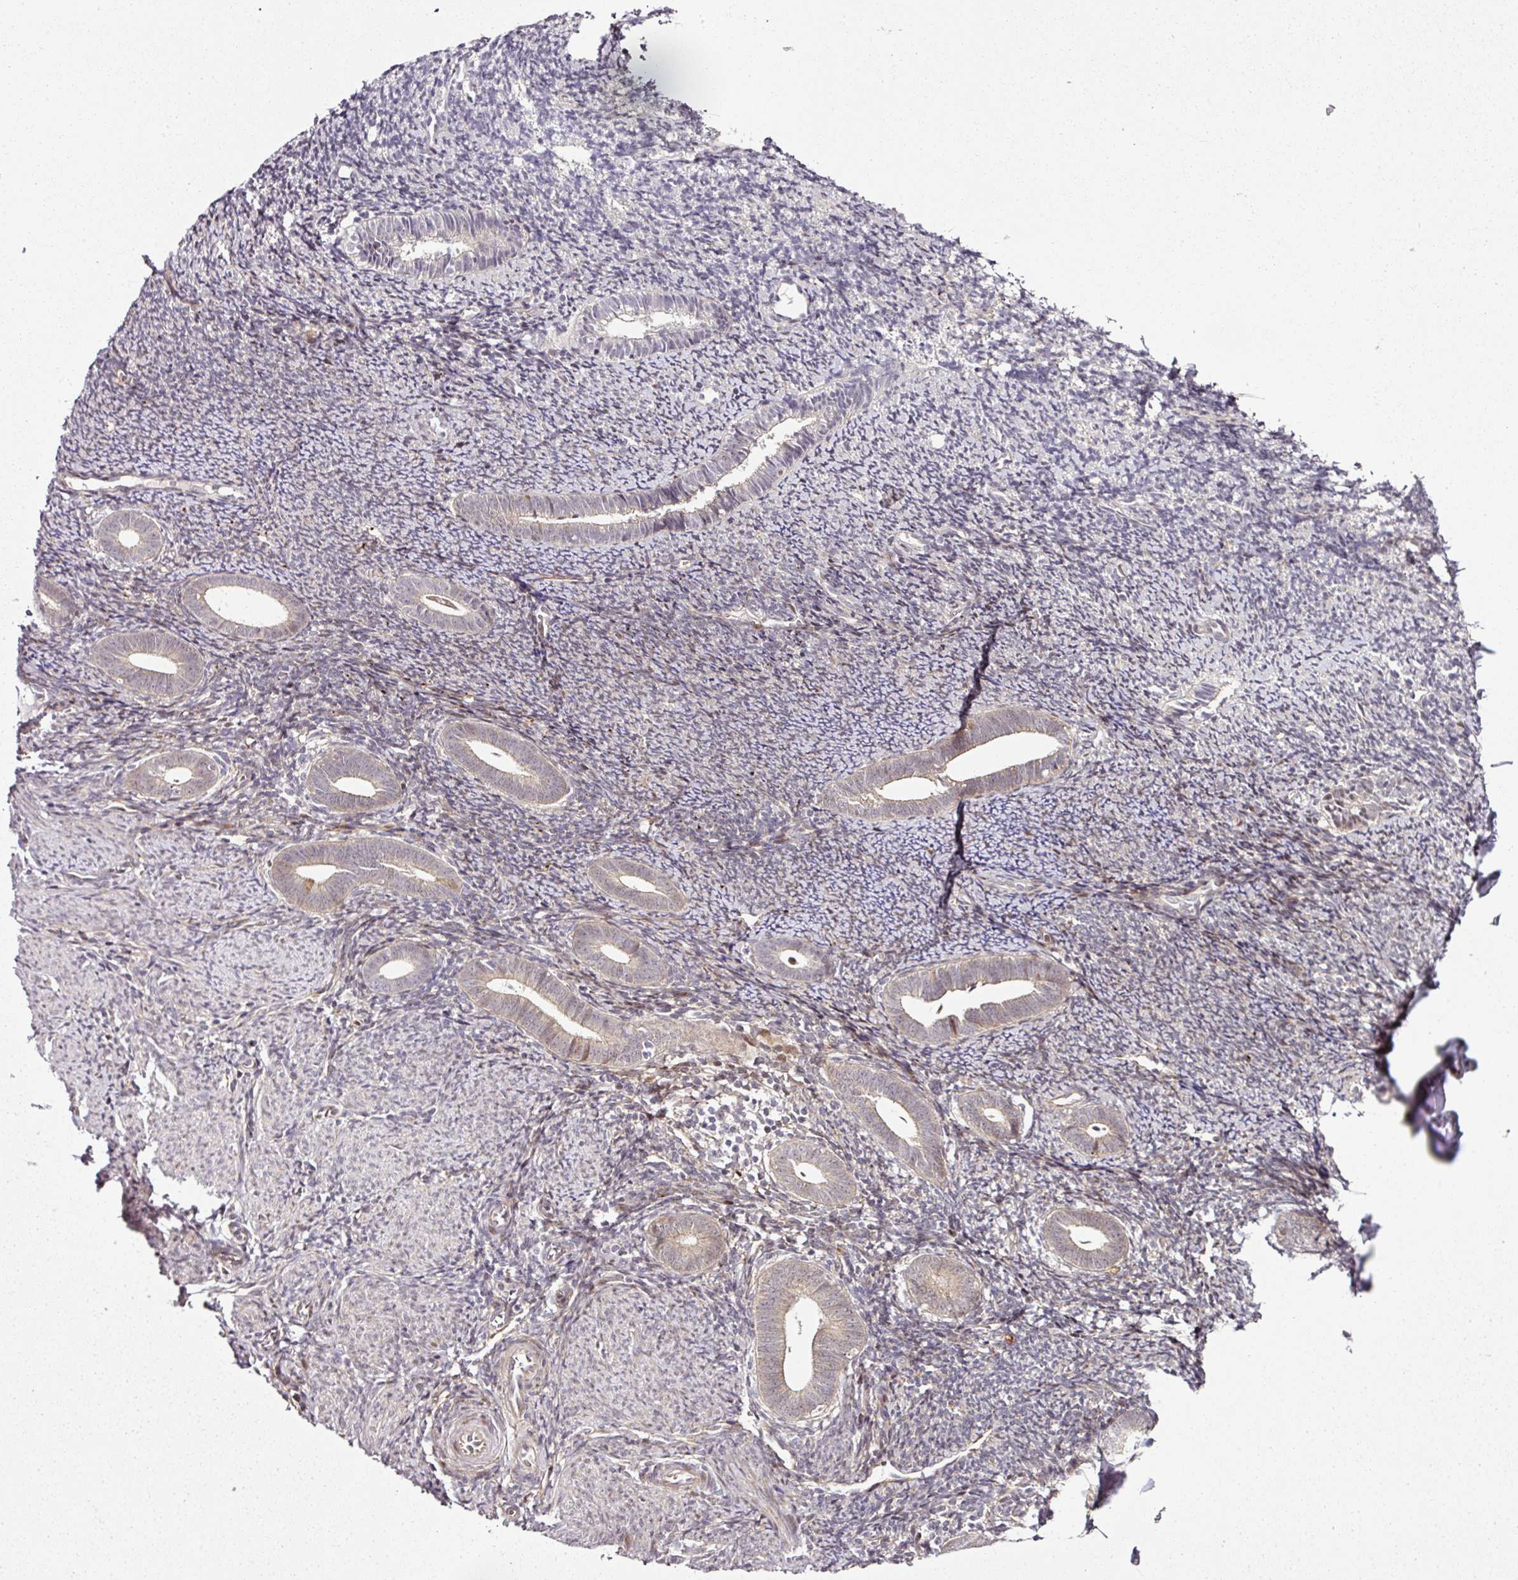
{"staining": {"intensity": "moderate", "quantity": "<25%", "location": "nuclear"}, "tissue": "endometrium", "cell_type": "Cells in endometrial stroma", "image_type": "normal", "snomed": [{"axis": "morphology", "description": "Normal tissue, NOS"}, {"axis": "topography", "description": "Endometrium"}], "caption": "Immunohistochemical staining of normal human endometrium exhibits <25% levels of moderate nuclear protein positivity in approximately <25% of cells in endometrial stroma. Using DAB (3,3'-diaminobenzidine) (brown) and hematoxylin (blue) stains, captured at high magnification using brightfield microscopy.", "gene": "COPRS", "patient": {"sex": "female", "age": 39}}